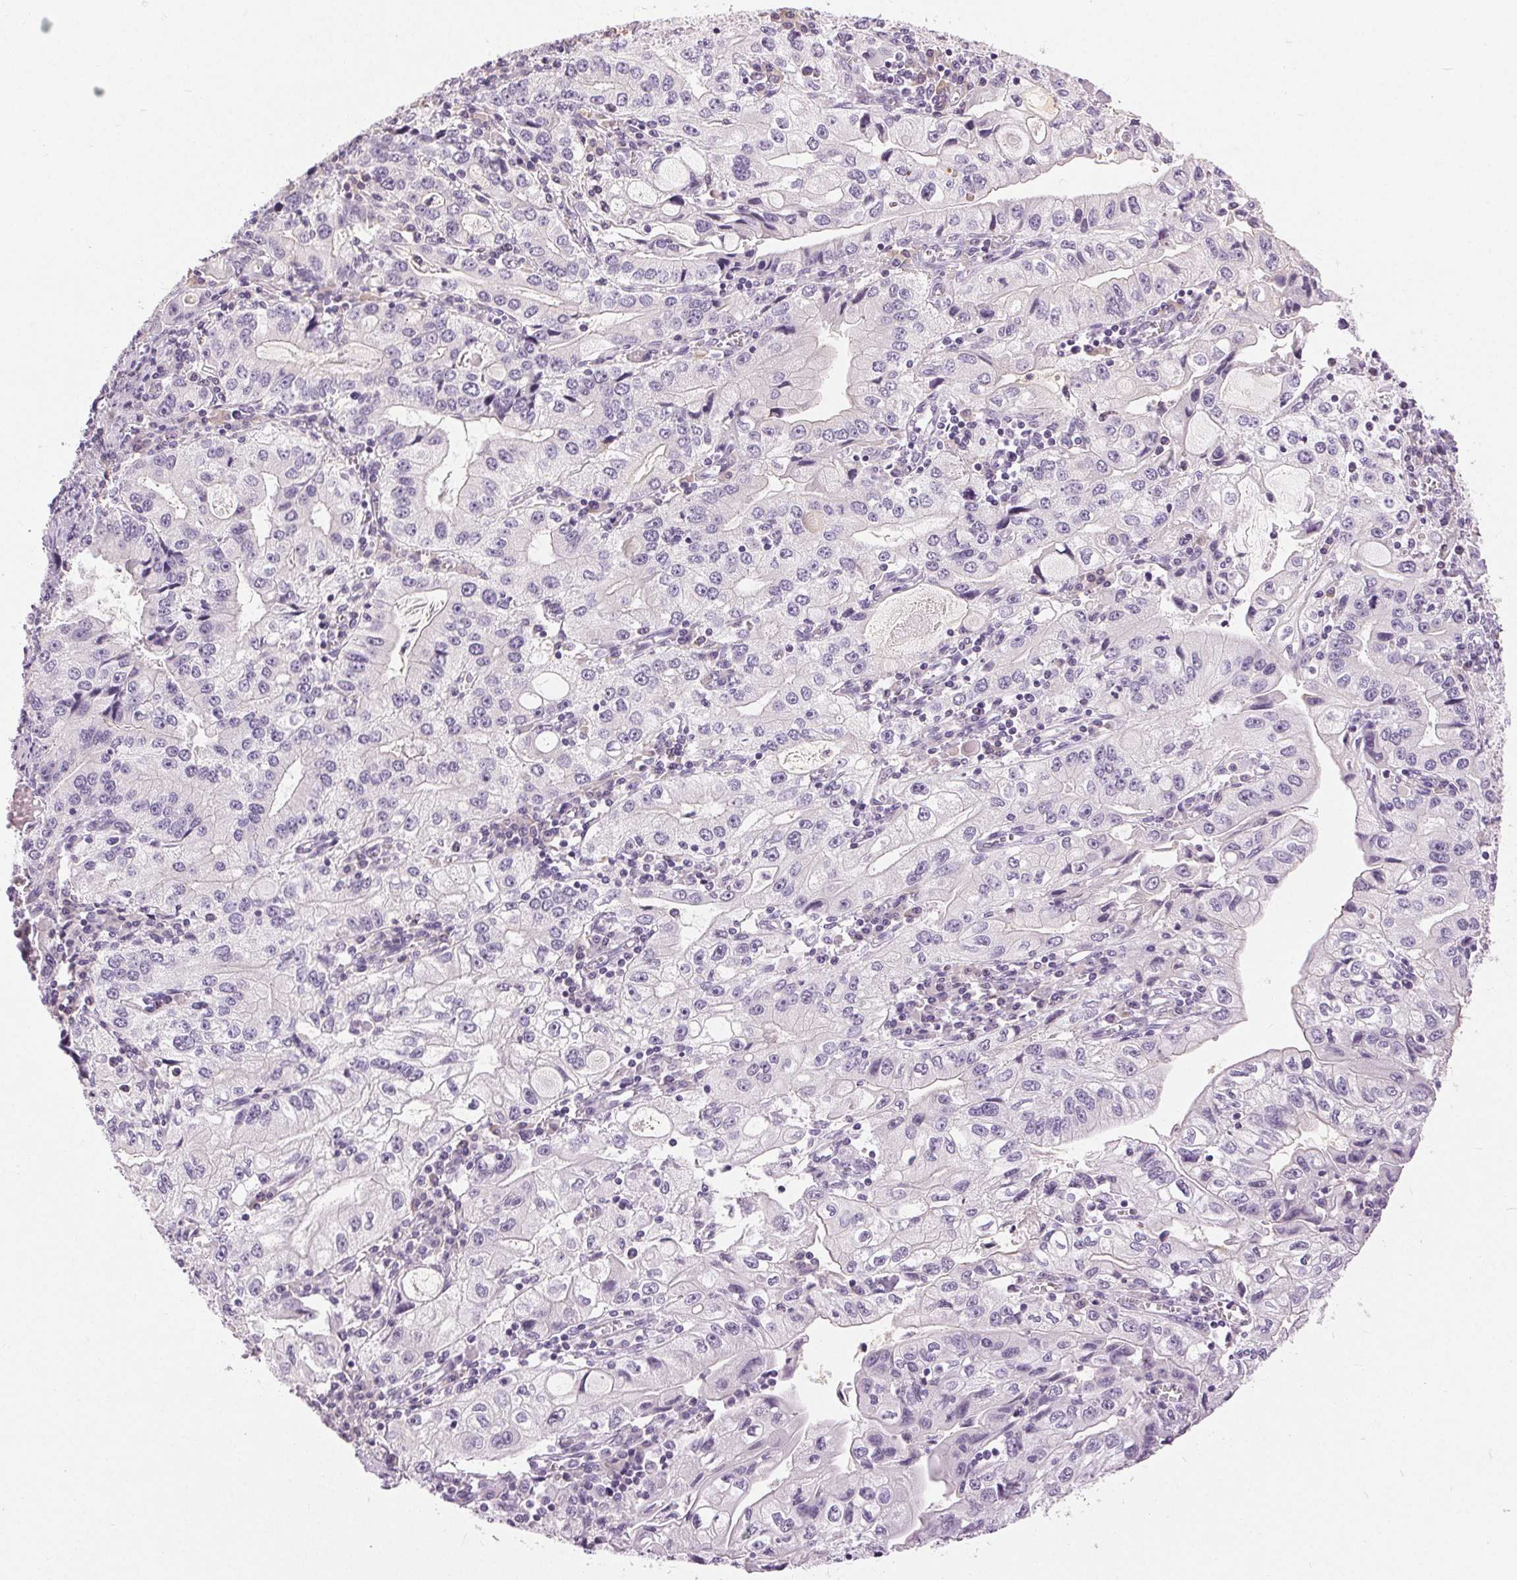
{"staining": {"intensity": "negative", "quantity": "none", "location": "none"}, "tissue": "stomach cancer", "cell_type": "Tumor cells", "image_type": "cancer", "snomed": [{"axis": "morphology", "description": "Adenocarcinoma, NOS"}, {"axis": "topography", "description": "Stomach, lower"}], "caption": "IHC image of human adenocarcinoma (stomach) stained for a protein (brown), which demonstrates no staining in tumor cells.", "gene": "DSG3", "patient": {"sex": "female", "age": 72}}